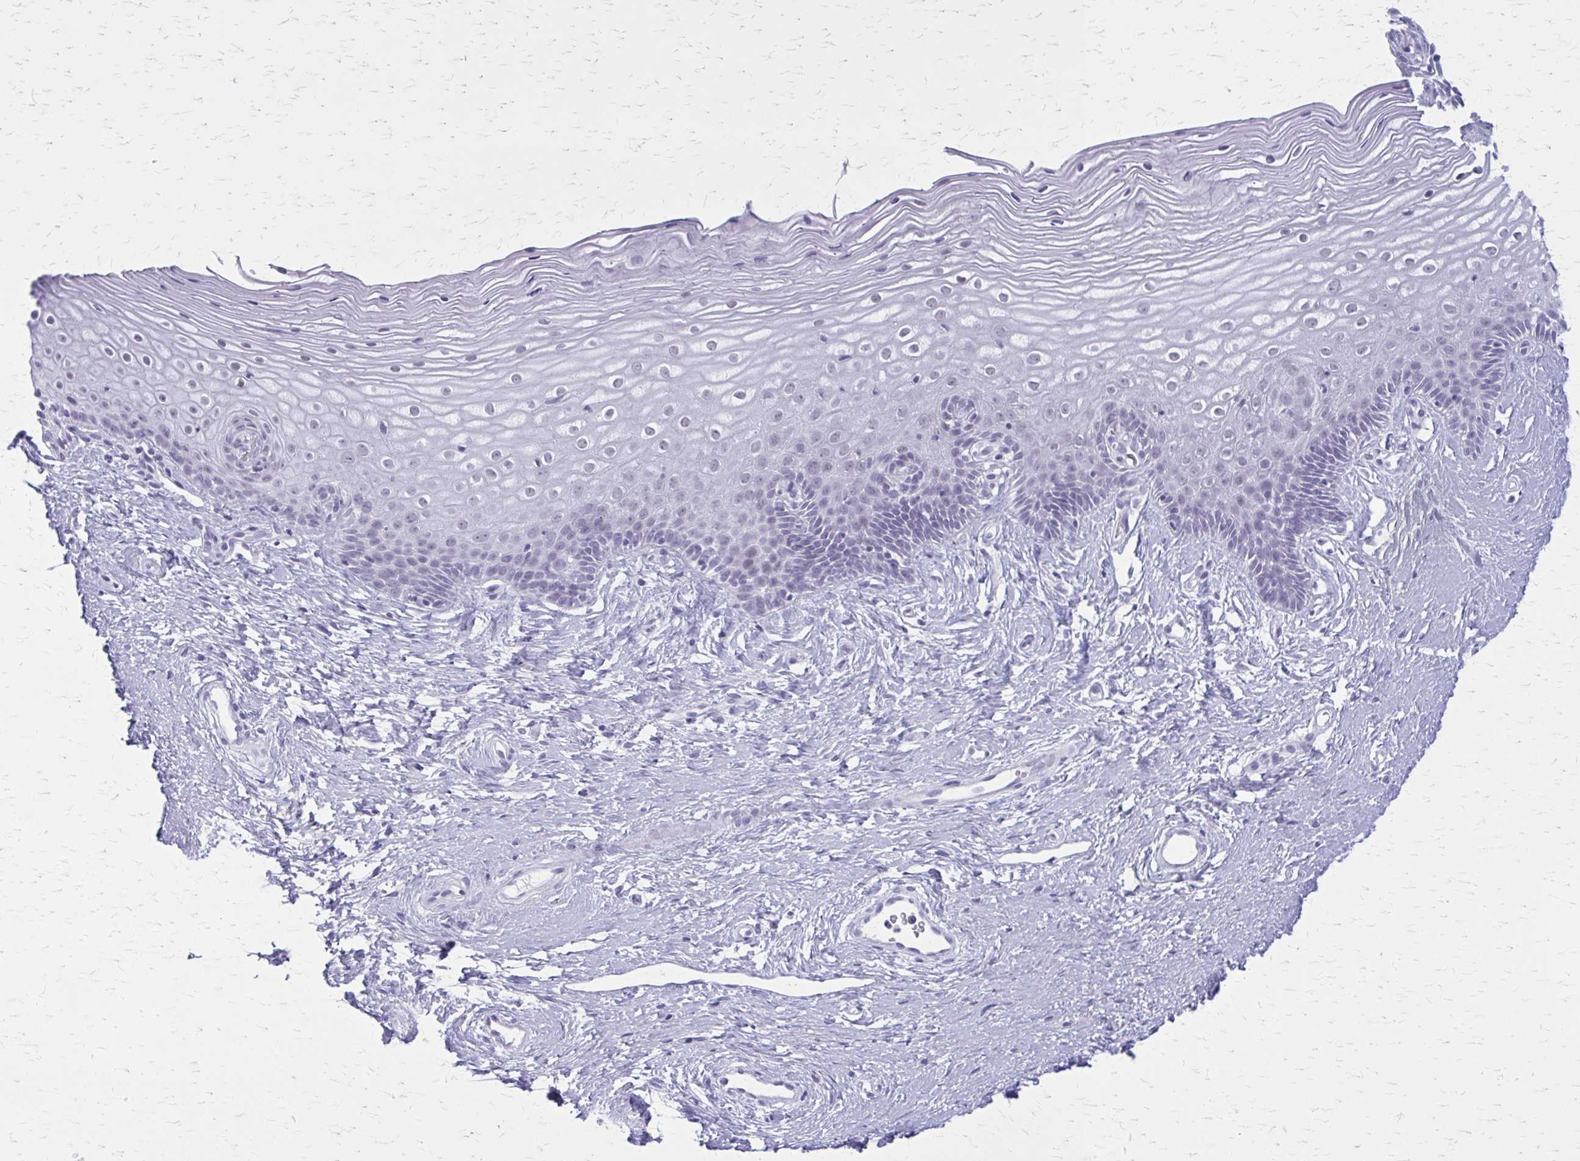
{"staining": {"intensity": "weak", "quantity": "<25%", "location": "nuclear"}, "tissue": "cervix", "cell_type": "Glandular cells", "image_type": "normal", "snomed": [{"axis": "morphology", "description": "Normal tissue, NOS"}, {"axis": "topography", "description": "Cervix"}], "caption": "The photomicrograph demonstrates no staining of glandular cells in benign cervix. (DAB immunohistochemistry, high magnification).", "gene": "GAD1", "patient": {"sex": "female", "age": 40}}